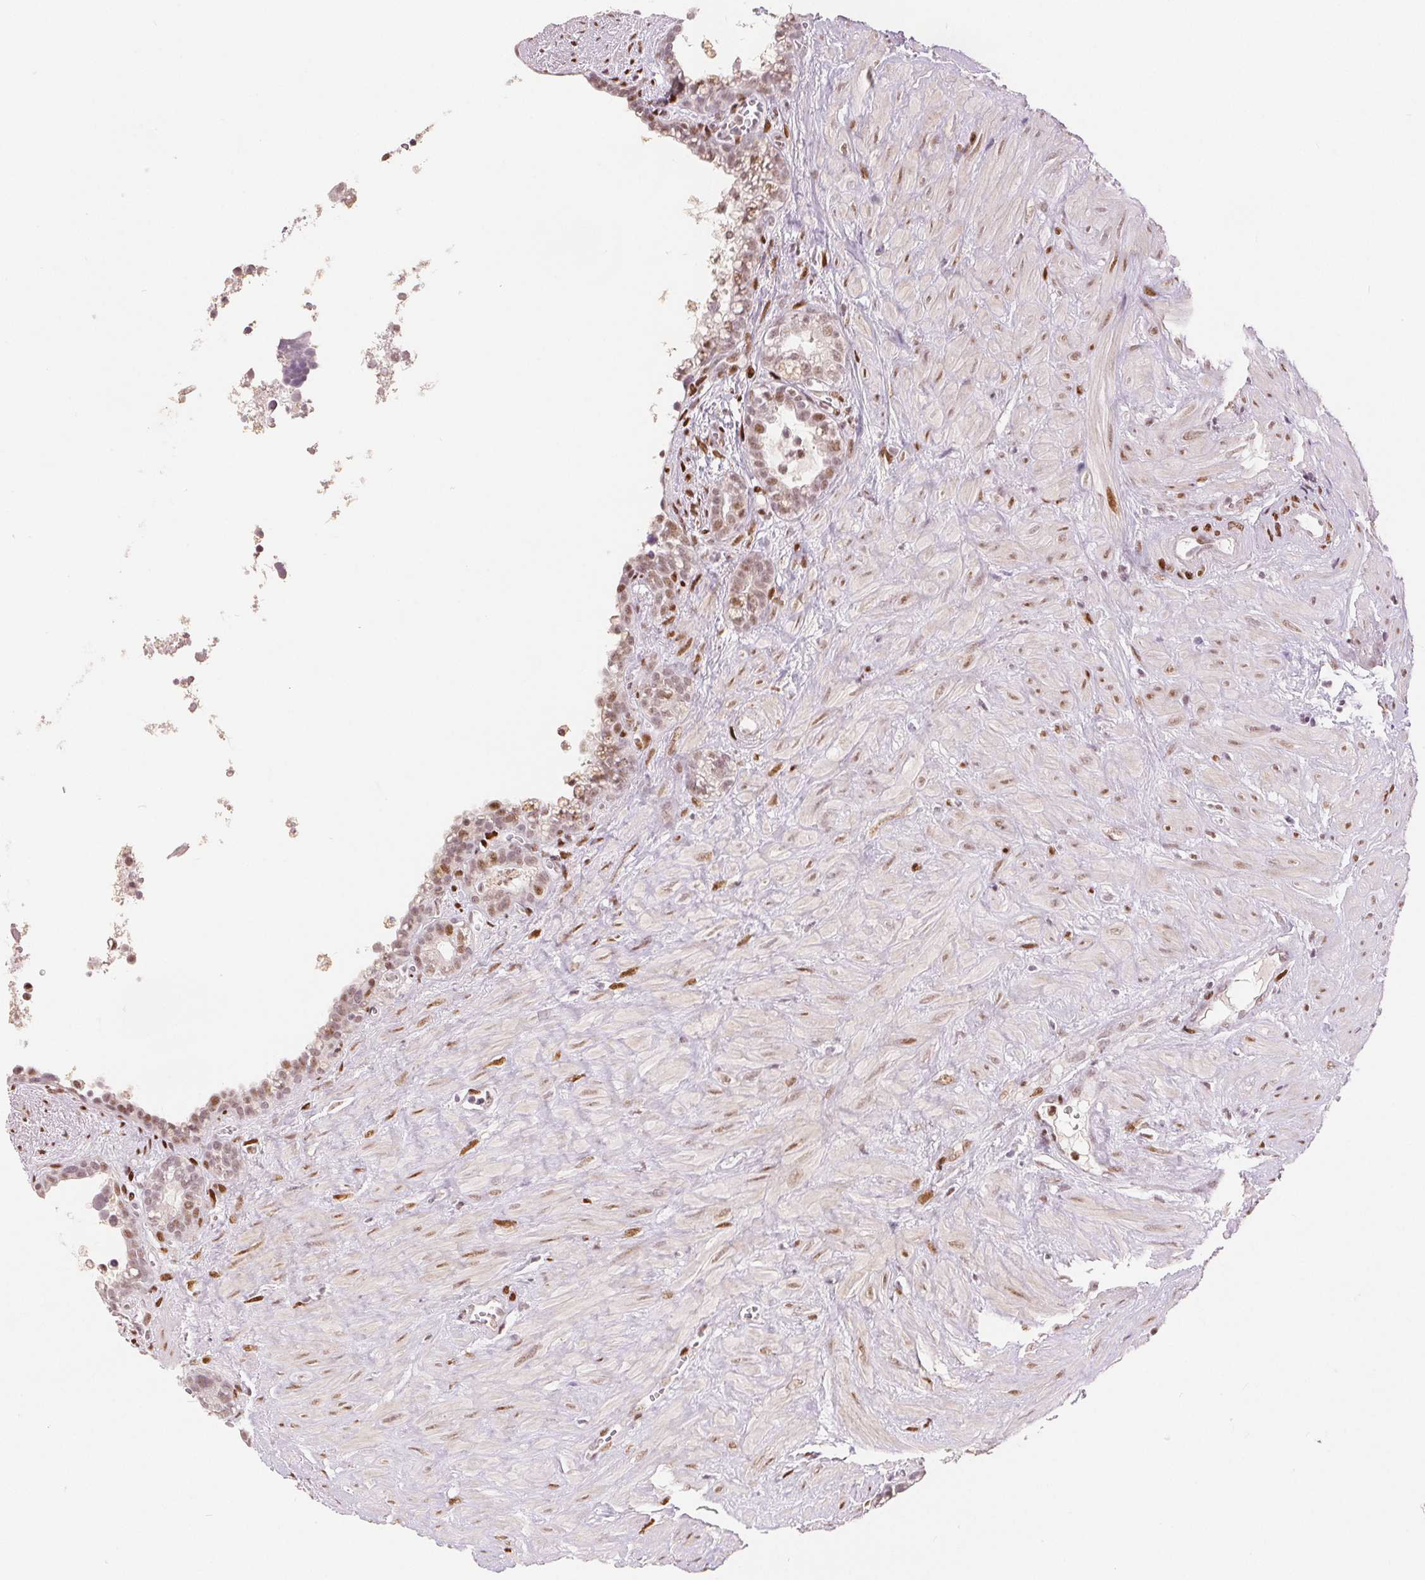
{"staining": {"intensity": "weak", "quantity": ">75%", "location": "nuclear"}, "tissue": "seminal vesicle", "cell_type": "Glandular cells", "image_type": "normal", "snomed": [{"axis": "morphology", "description": "Normal tissue, NOS"}, {"axis": "topography", "description": "Seminal veicle"}], "caption": "A brown stain highlights weak nuclear expression of a protein in glandular cells of unremarkable human seminal vesicle.", "gene": "ZNF703", "patient": {"sex": "male", "age": 76}}